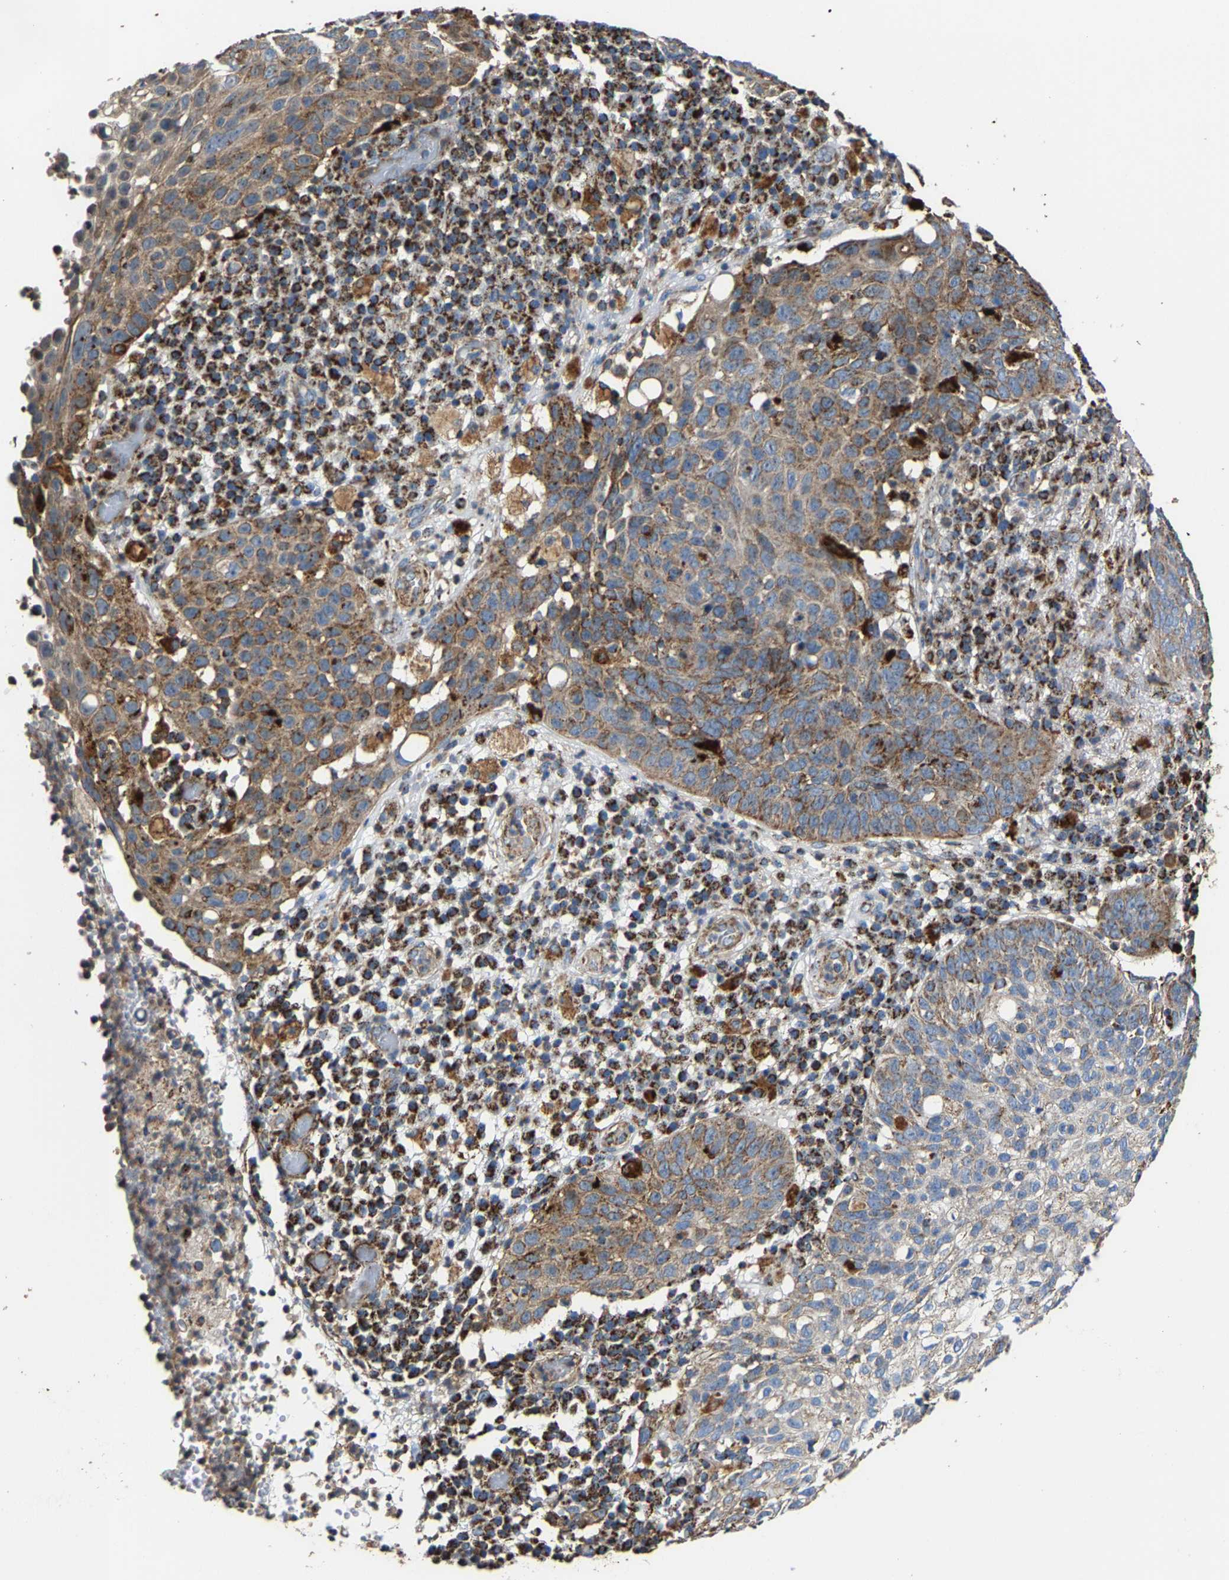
{"staining": {"intensity": "moderate", "quantity": ">75%", "location": "cytoplasmic/membranous"}, "tissue": "skin cancer", "cell_type": "Tumor cells", "image_type": "cancer", "snomed": [{"axis": "morphology", "description": "Squamous cell carcinoma in situ, NOS"}, {"axis": "morphology", "description": "Squamous cell carcinoma, NOS"}, {"axis": "topography", "description": "Skin"}], "caption": "Skin squamous cell carcinoma stained for a protein displays moderate cytoplasmic/membranous positivity in tumor cells.", "gene": "NDUFV3", "patient": {"sex": "male", "age": 93}}